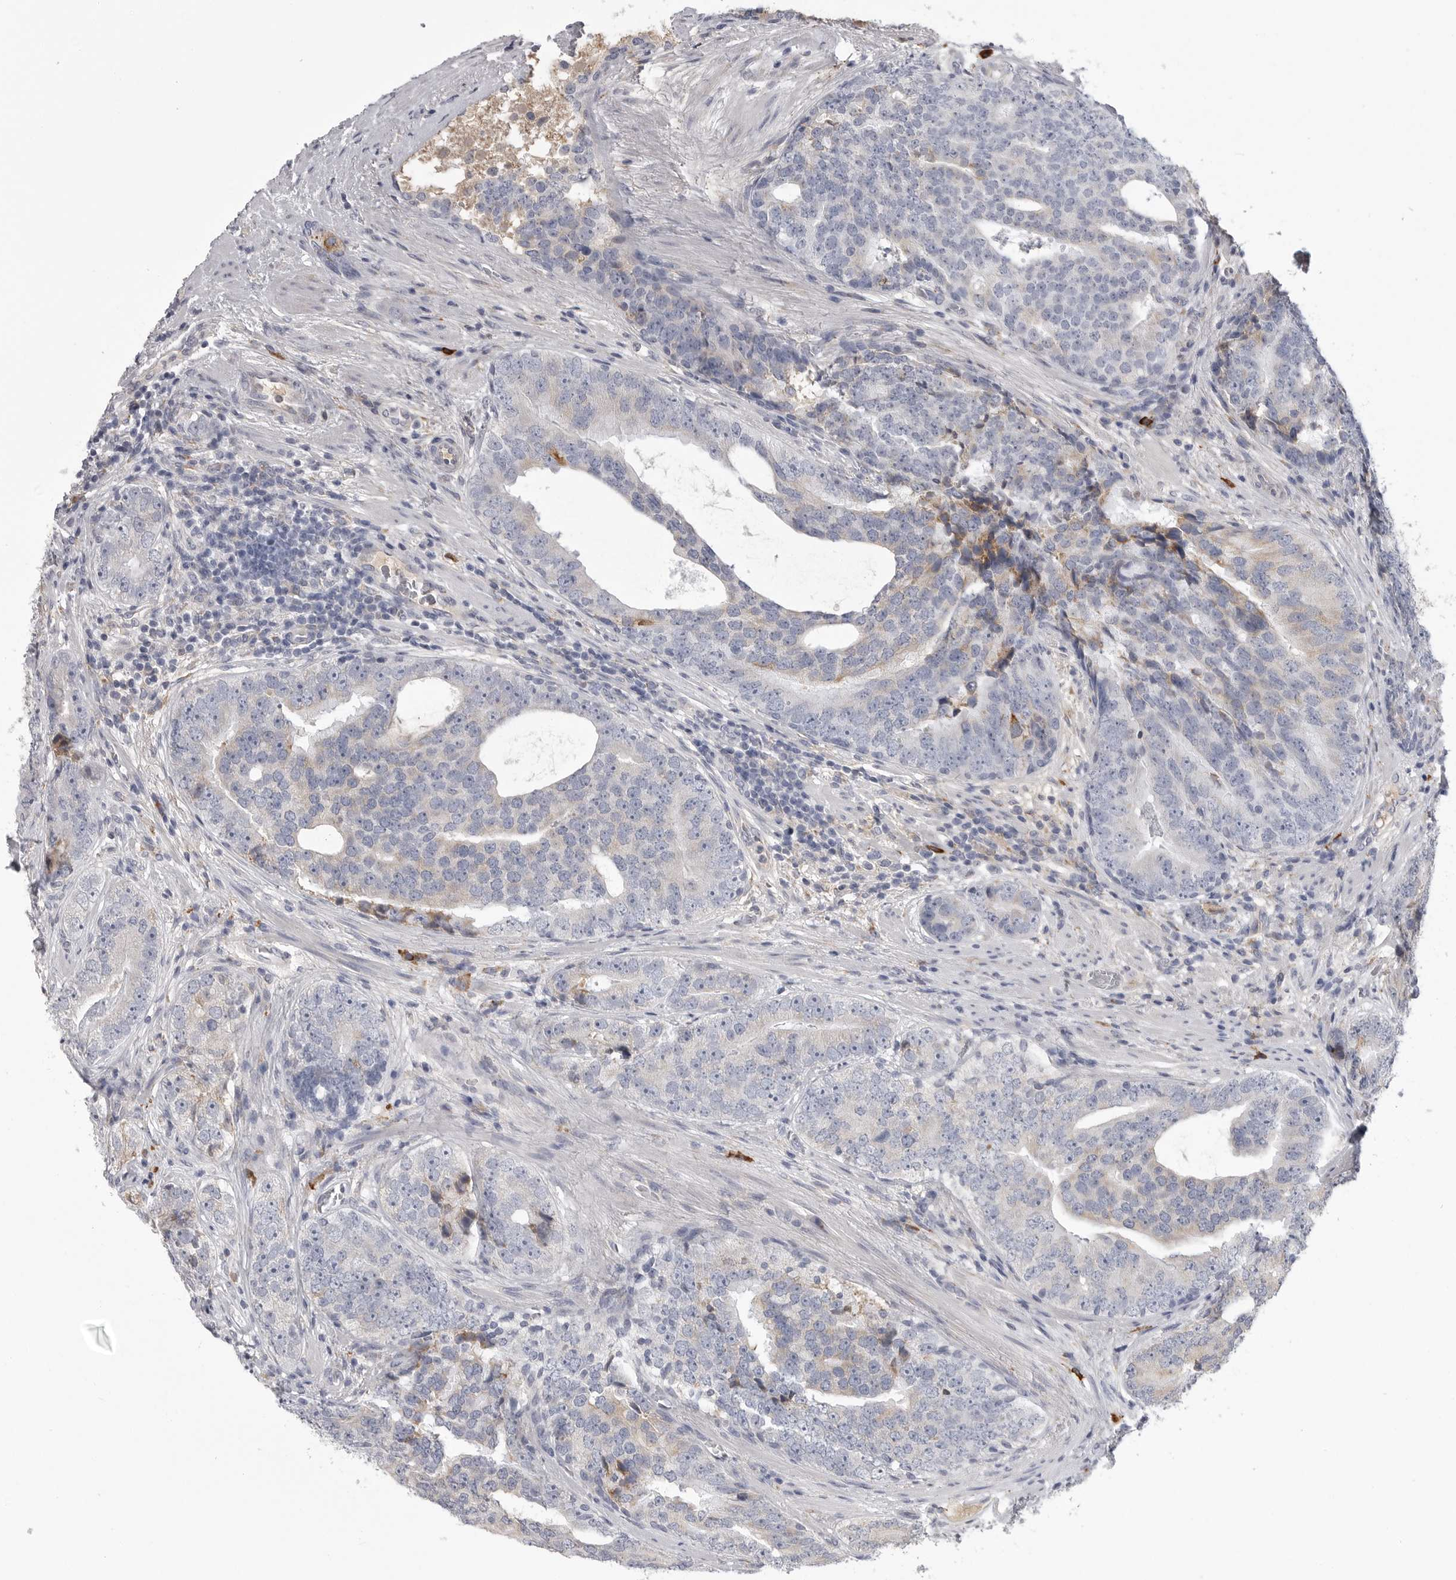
{"staining": {"intensity": "moderate", "quantity": "<25%", "location": "cytoplasmic/membranous"}, "tissue": "prostate cancer", "cell_type": "Tumor cells", "image_type": "cancer", "snomed": [{"axis": "morphology", "description": "Adenocarcinoma, High grade"}, {"axis": "topography", "description": "Prostate"}], "caption": "Human adenocarcinoma (high-grade) (prostate) stained with a protein marker reveals moderate staining in tumor cells.", "gene": "FKBP2", "patient": {"sex": "male", "age": 56}}